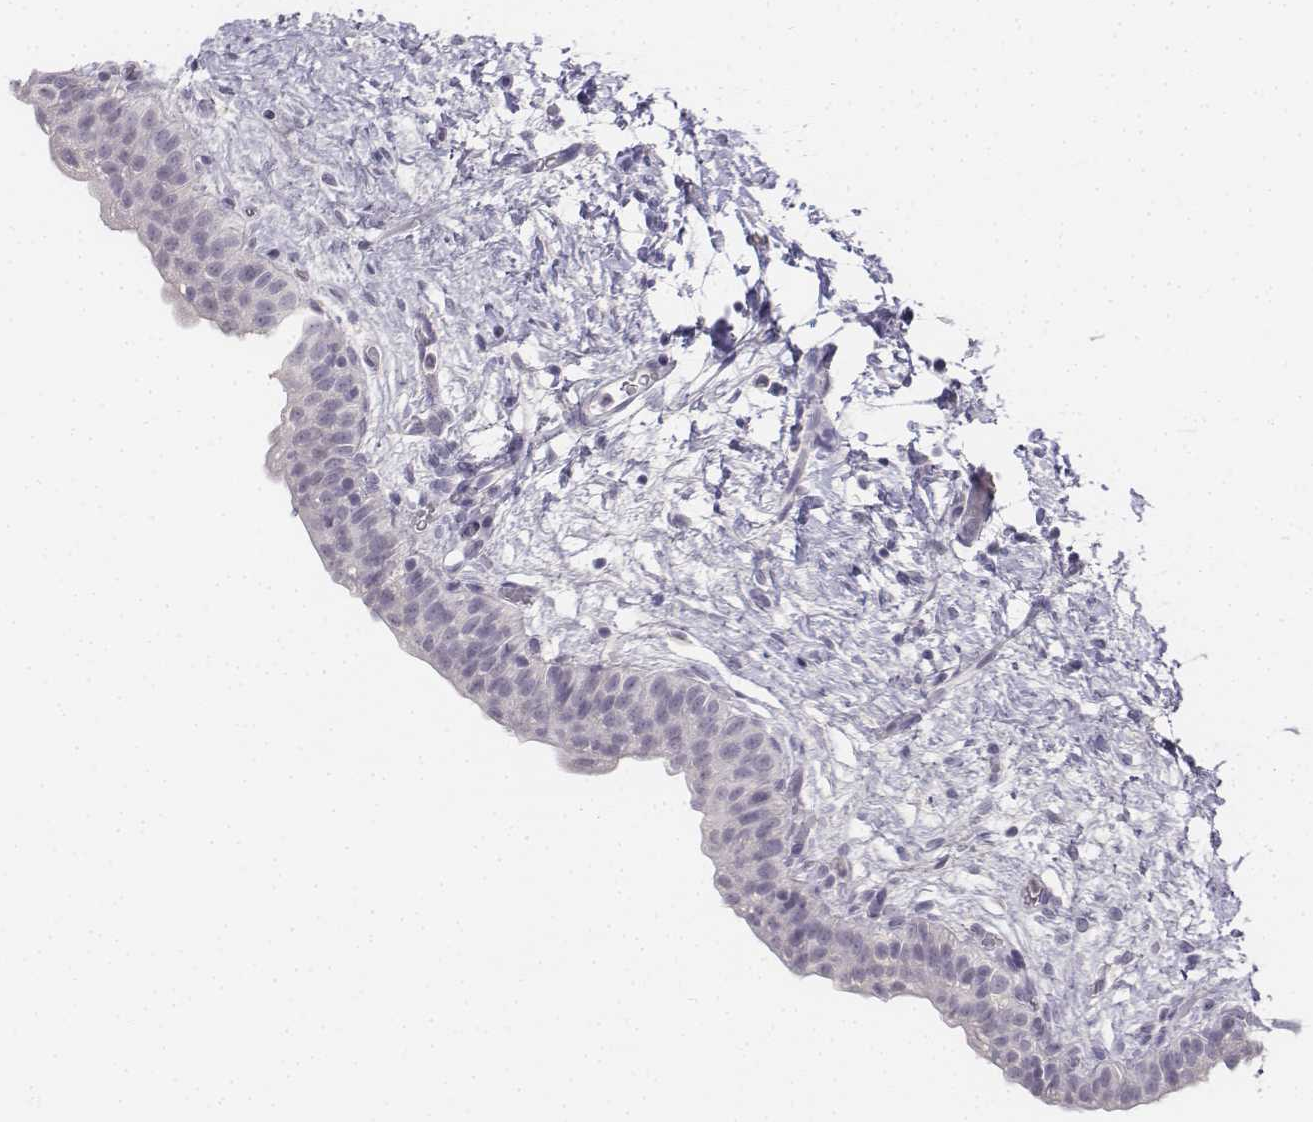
{"staining": {"intensity": "negative", "quantity": "none", "location": "none"}, "tissue": "urinary bladder", "cell_type": "Urothelial cells", "image_type": "normal", "snomed": [{"axis": "morphology", "description": "Normal tissue, NOS"}, {"axis": "topography", "description": "Urinary bladder"}], "caption": "IHC of unremarkable human urinary bladder reveals no positivity in urothelial cells. (DAB IHC visualized using brightfield microscopy, high magnification).", "gene": "UCN2", "patient": {"sex": "male", "age": 69}}